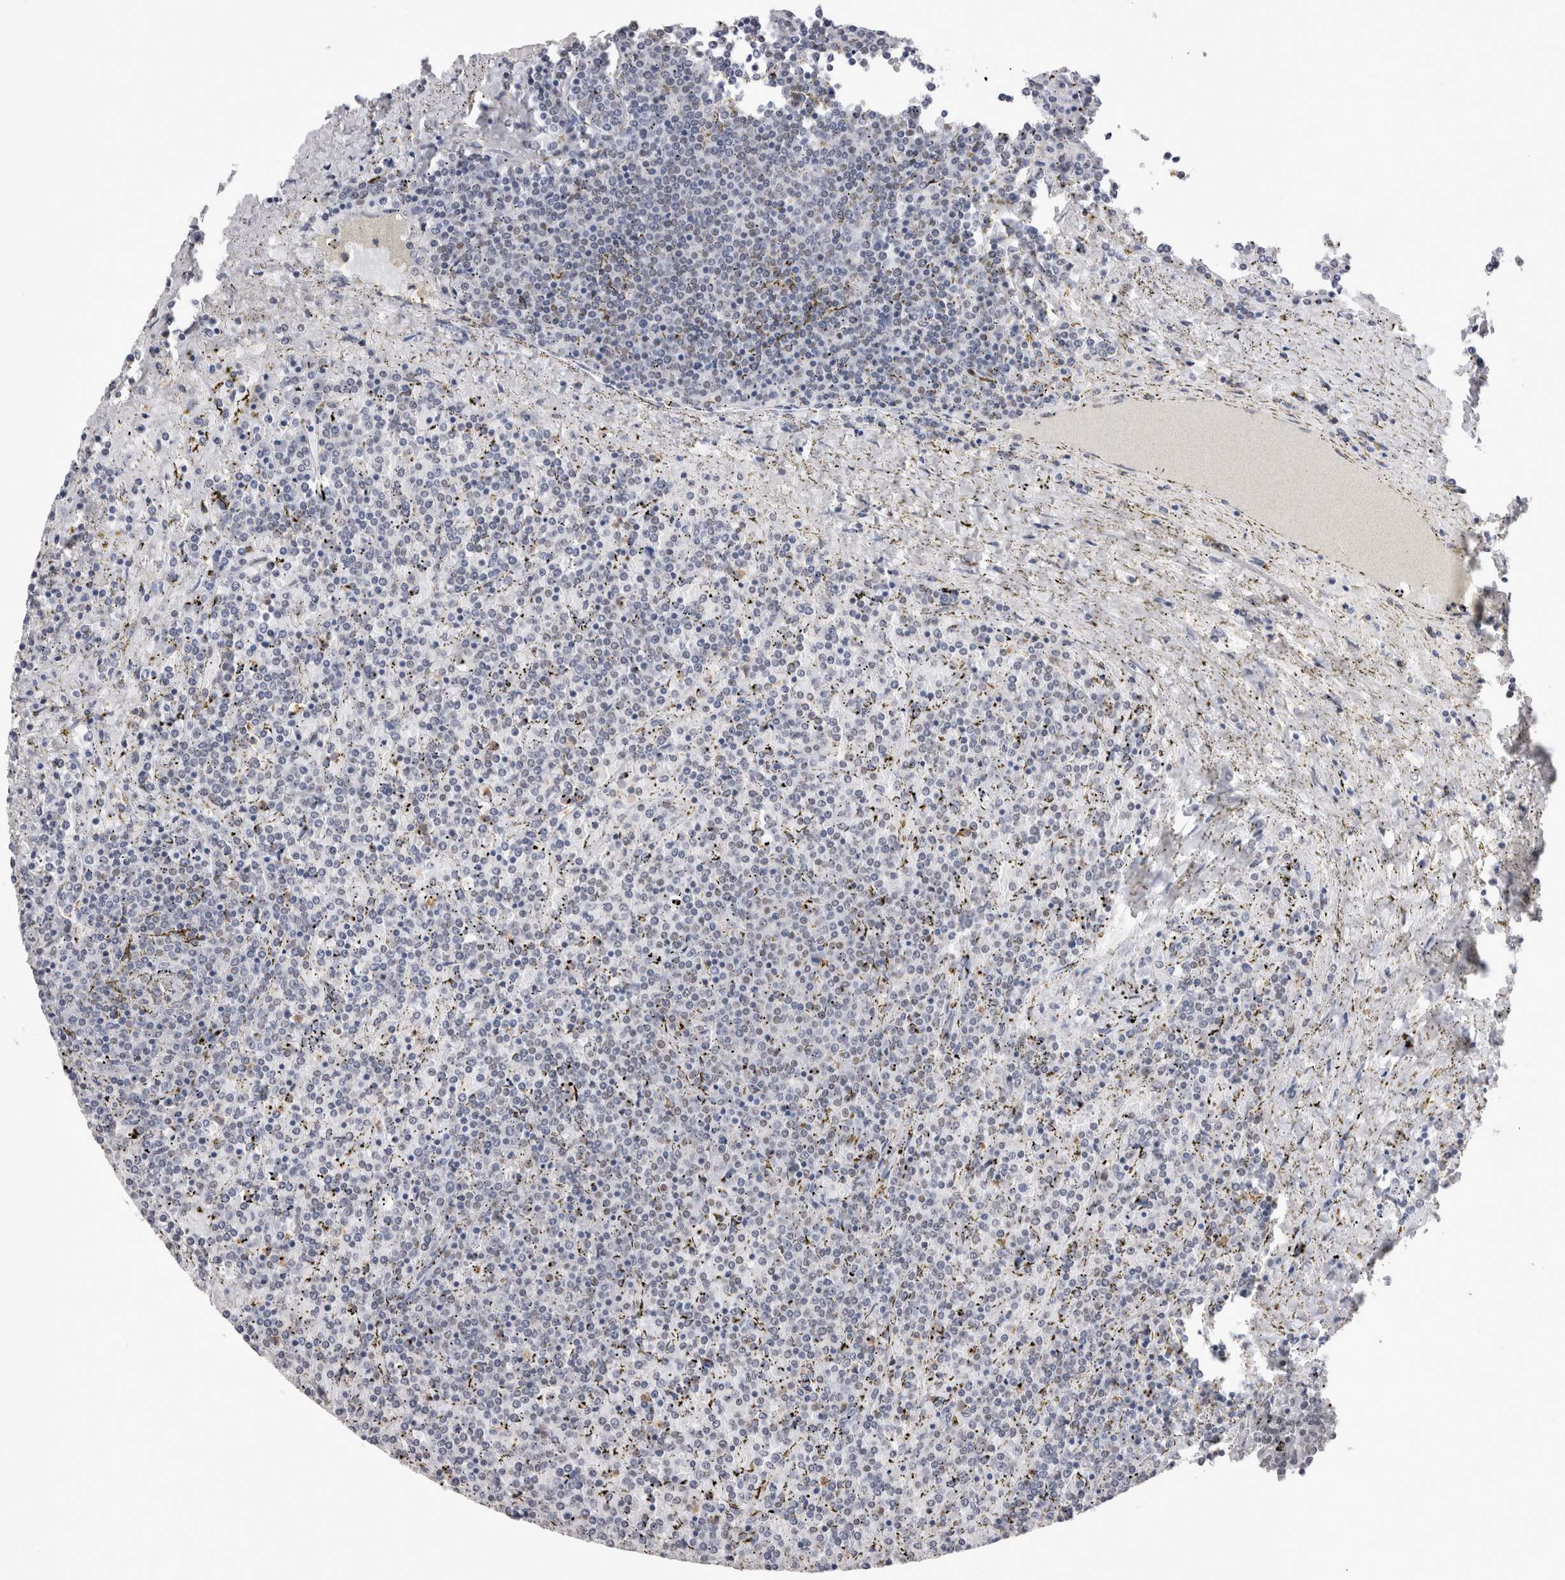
{"staining": {"intensity": "negative", "quantity": "none", "location": "none"}, "tissue": "lymphoma", "cell_type": "Tumor cells", "image_type": "cancer", "snomed": [{"axis": "morphology", "description": "Malignant lymphoma, non-Hodgkin's type, Low grade"}, {"axis": "topography", "description": "Spleen"}], "caption": "An immunohistochemistry micrograph of low-grade malignant lymphoma, non-Hodgkin's type is shown. There is no staining in tumor cells of low-grade malignant lymphoma, non-Hodgkin's type. (DAB (3,3'-diaminobenzidine) immunohistochemistry, high magnification).", "gene": "RBM6", "patient": {"sex": "female", "age": 19}}